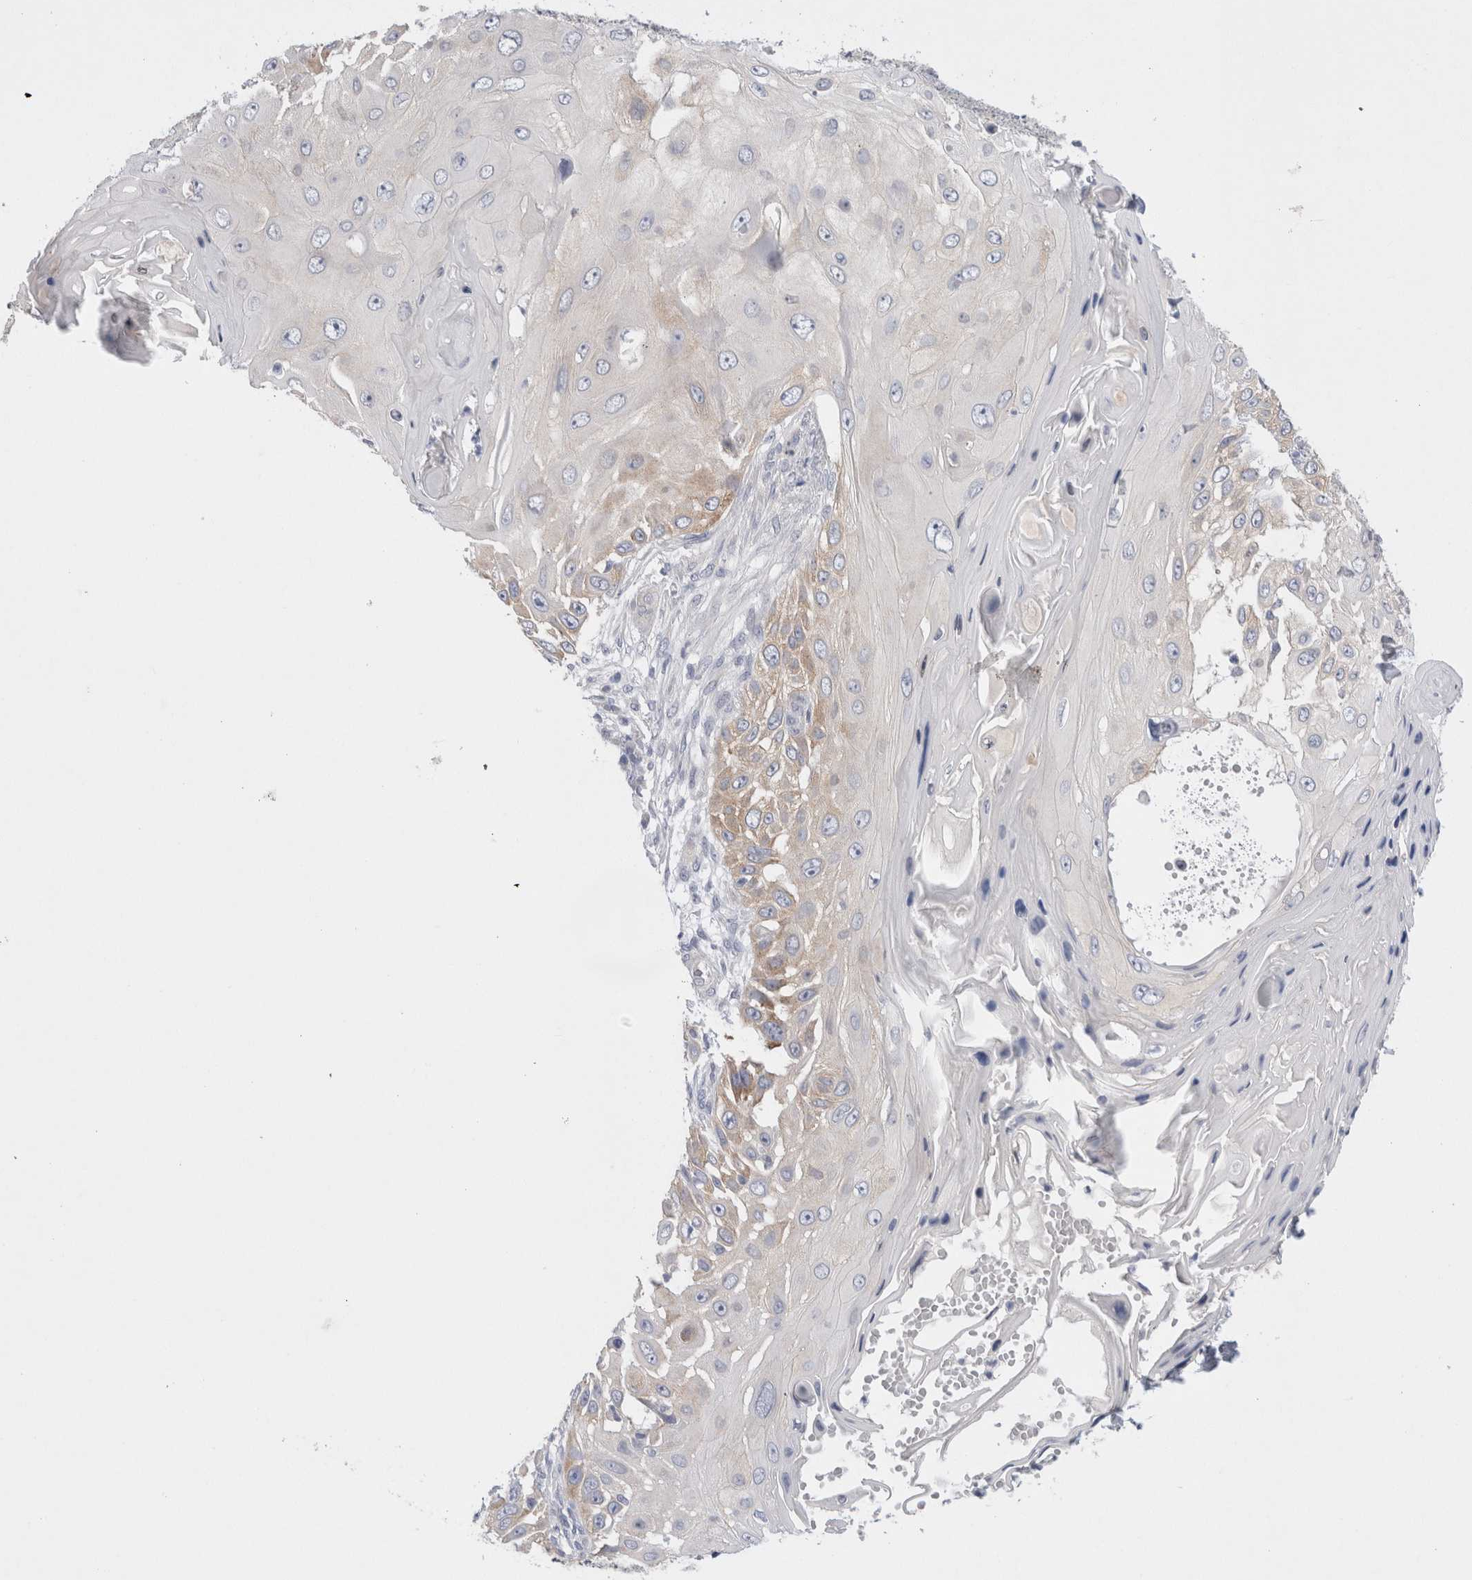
{"staining": {"intensity": "weak", "quantity": "25%-75%", "location": "cytoplasmic/membranous"}, "tissue": "skin cancer", "cell_type": "Tumor cells", "image_type": "cancer", "snomed": [{"axis": "morphology", "description": "Squamous cell carcinoma, NOS"}, {"axis": "topography", "description": "Skin"}], "caption": "Immunohistochemistry (DAB) staining of human skin squamous cell carcinoma reveals weak cytoplasmic/membranous protein positivity in approximately 25%-75% of tumor cells. Immunohistochemistry stains the protein of interest in brown and the nuclei are stained blue.", "gene": "WIPF2", "patient": {"sex": "female", "age": 44}}